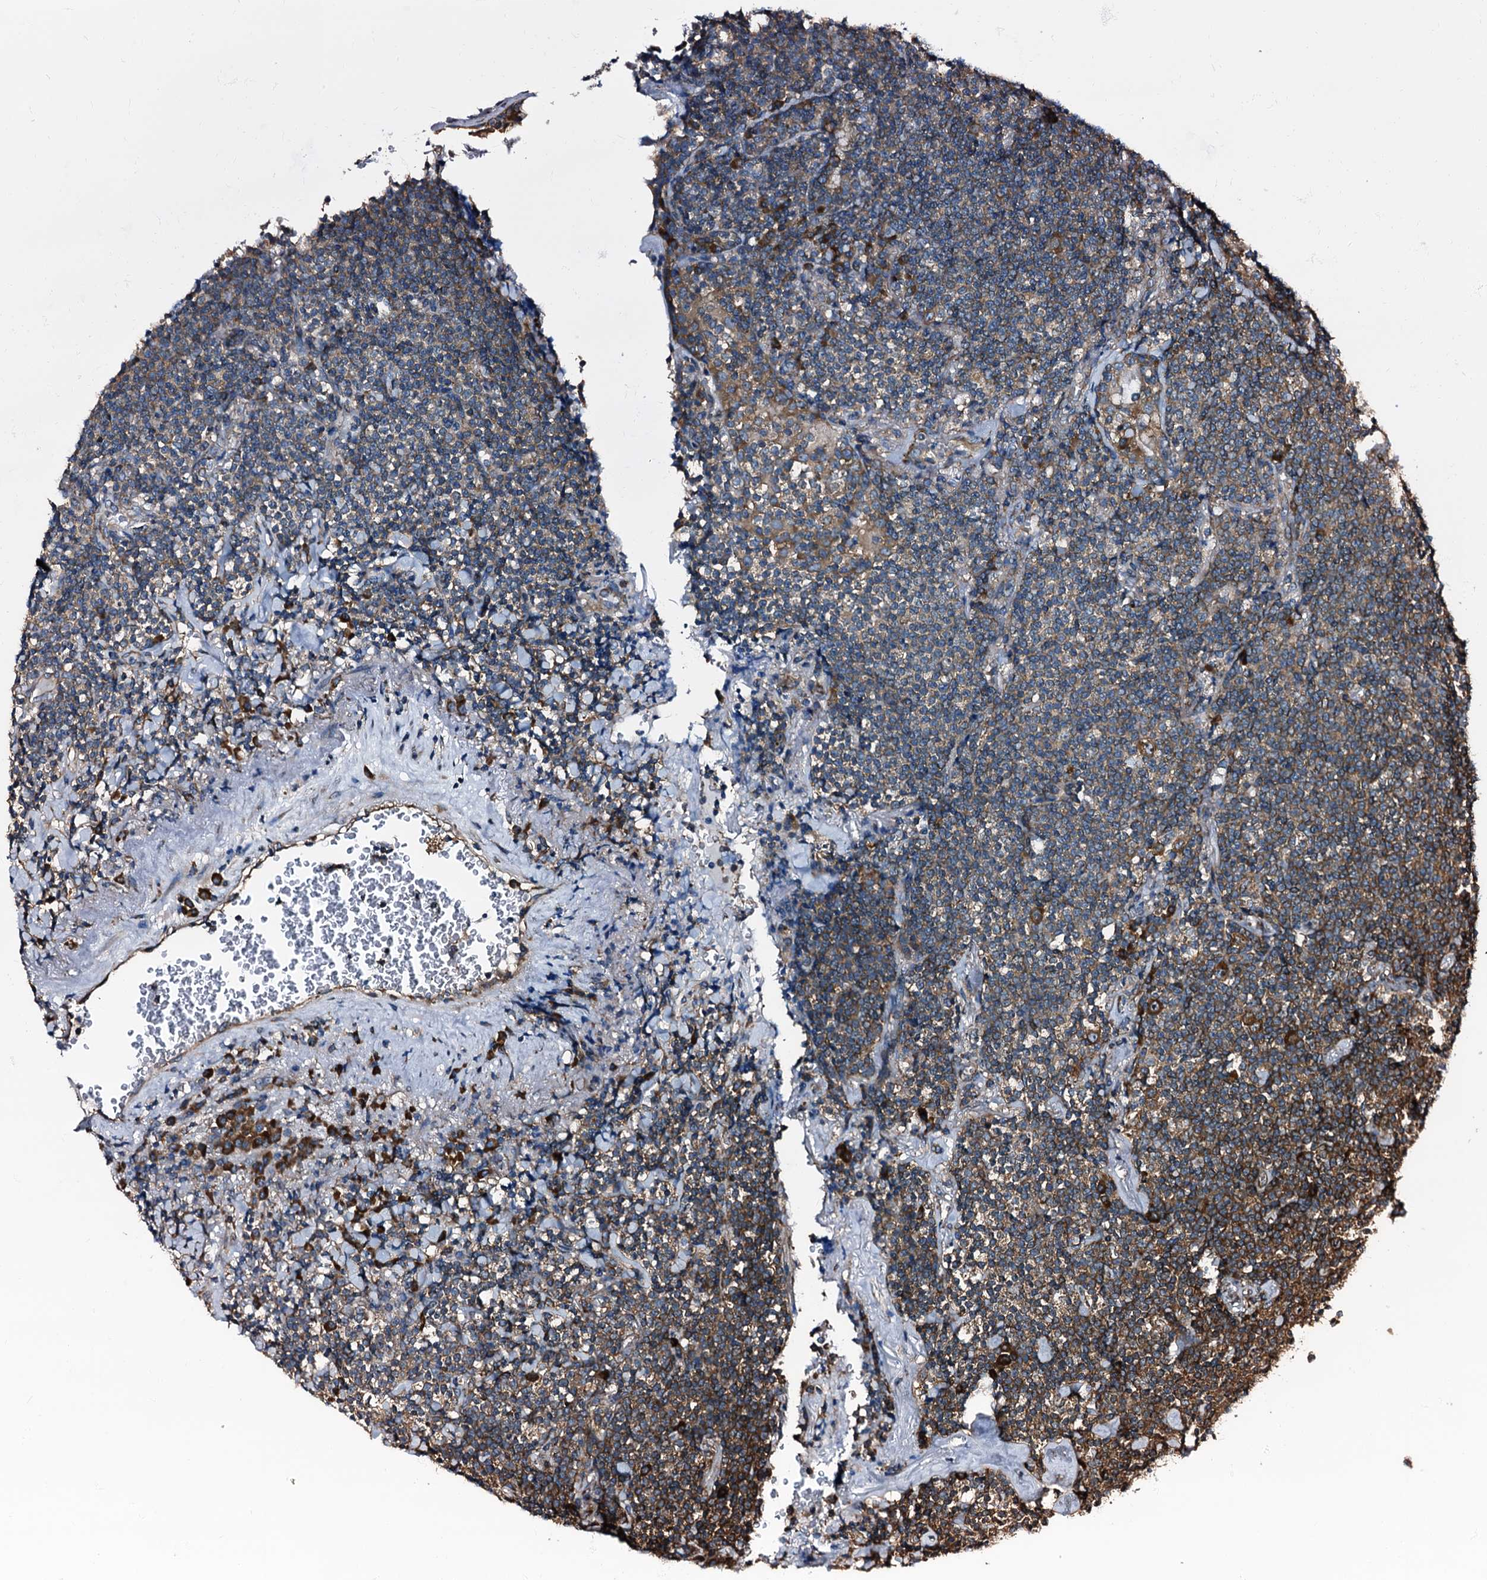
{"staining": {"intensity": "moderate", "quantity": "25%-75%", "location": "cytoplasmic/membranous"}, "tissue": "lymphoma", "cell_type": "Tumor cells", "image_type": "cancer", "snomed": [{"axis": "morphology", "description": "Malignant lymphoma, non-Hodgkin's type, Low grade"}, {"axis": "topography", "description": "Lung"}], "caption": "This is an image of IHC staining of lymphoma, which shows moderate staining in the cytoplasmic/membranous of tumor cells.", "gene": "ATP2C1", "patient": {"sex": "female", "age": 71}}